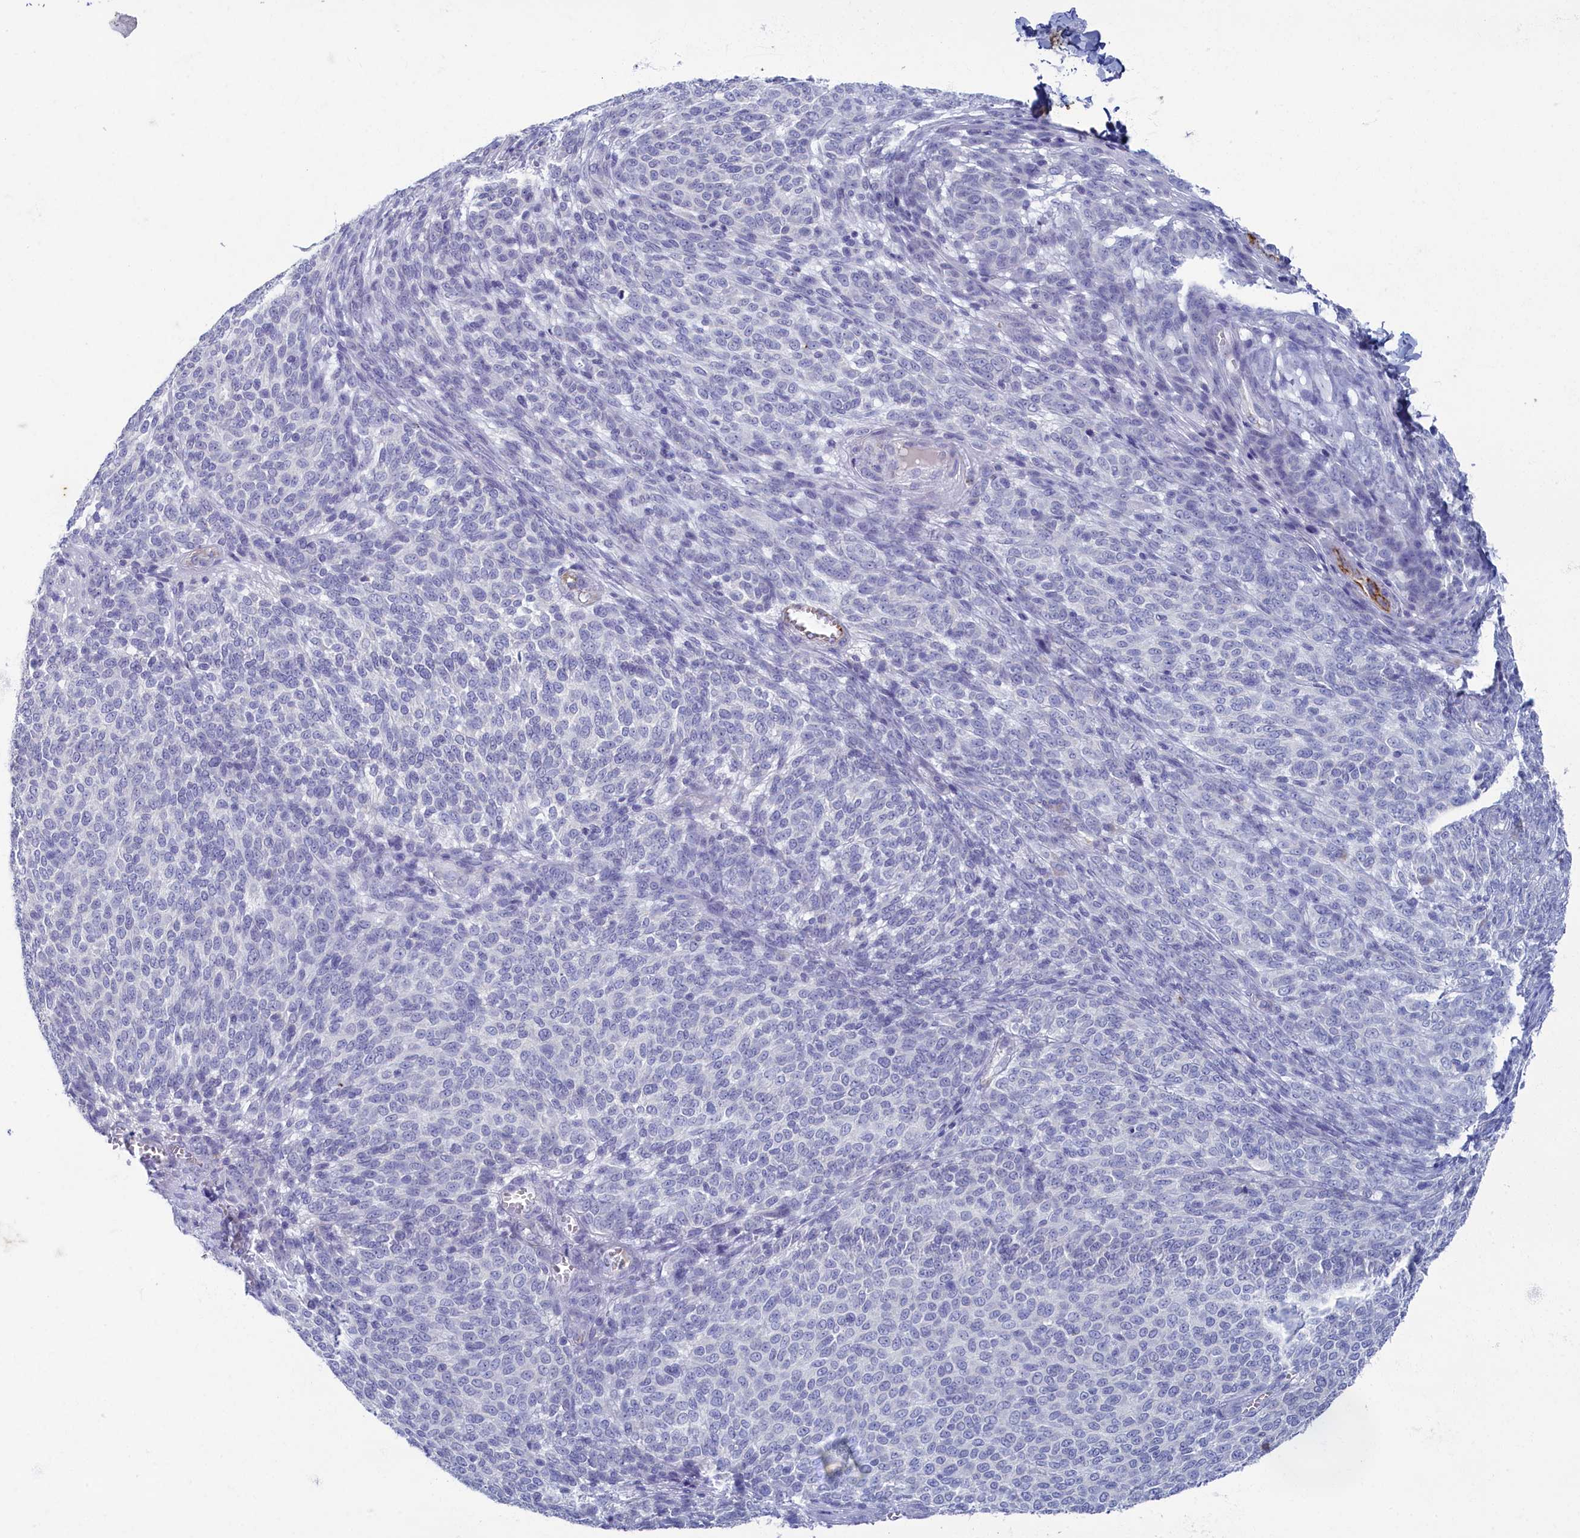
{"staining": {"intensity": "negative", "quantity": "none", "location": "none"}, "tissue": "melanoma", "cell_type": "Tumor cells", "image_type": "cancer", "snomed": [{"axis": "morphology", "description": "Malignant melanoma, NOS"}, {"axis": "topography", "description": "Skin"}], "caption": "The histopathology image shows no staining of tumor cells in malignant melanoma.", "gene": "OCIAD2", "patient": {"sex": "male", "age": 49}}